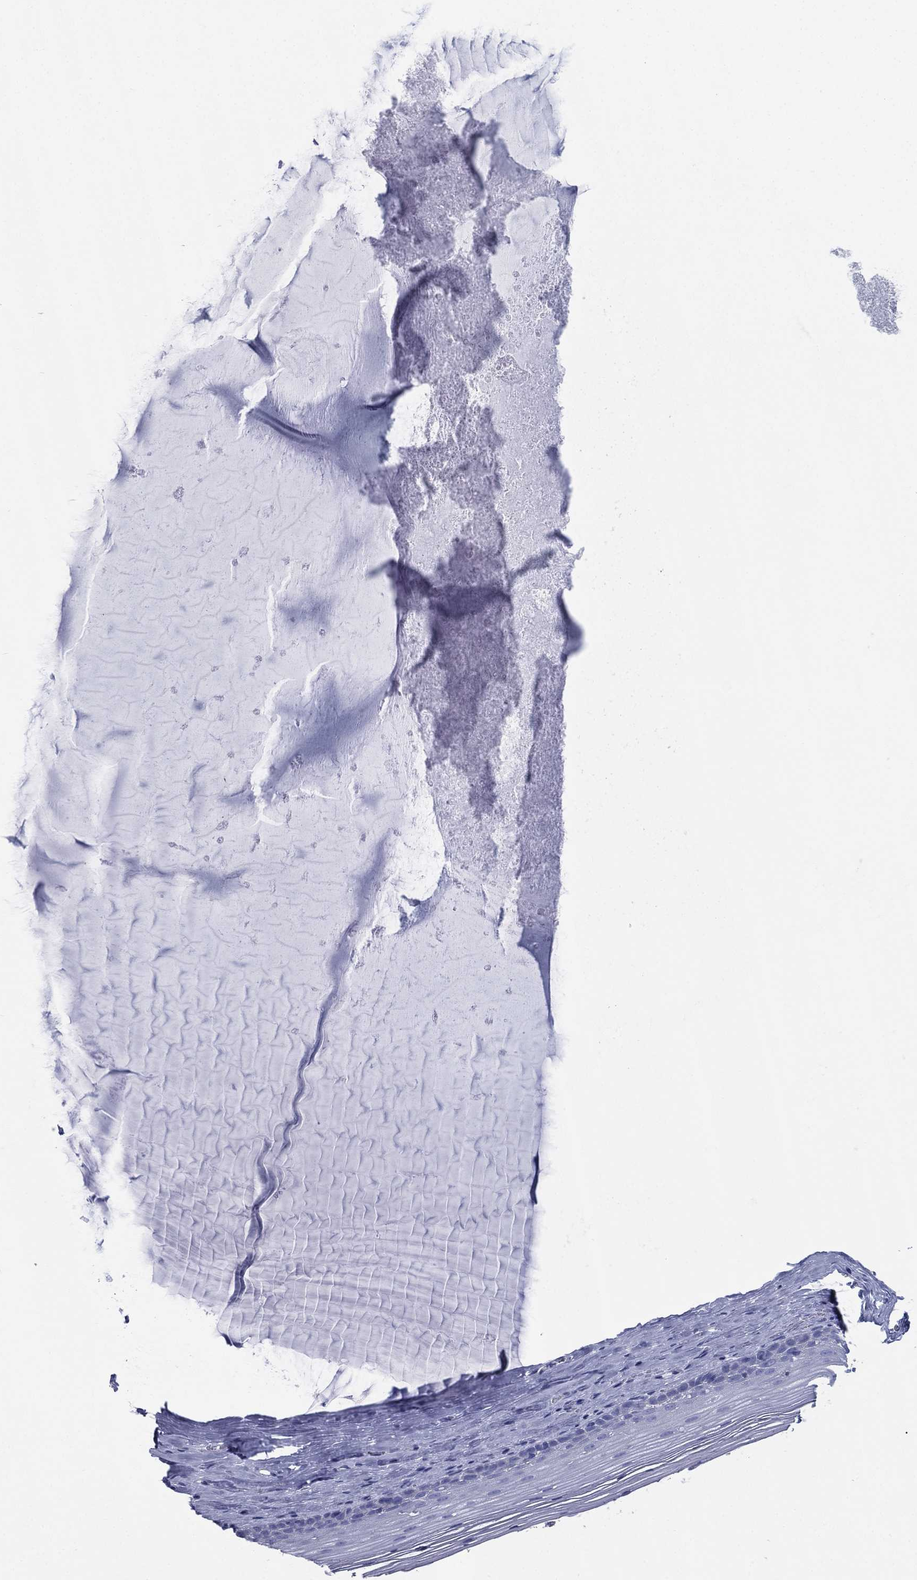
{"staining": {"intensity": "negative", "quantity": "none", "location": "none"}, "tissue": "cervix", "cell_type": "Squamous epithelial cells", "image_type": "normal", "snomed": [{"axis": "morphology", "description": "Normal tissue, NOS"}, {"axis": "topography", "description": "Cervix"}], "caption": "The immunohistochemistry (IHC) histopathology image has no significant expression in squamous epithelial cells of cervix. Brightfield microscopy of immunohistochemistry (IHC) stained with DAB (3,3'-diaminobenzidine) (brown) and hematoxylin (blue), captured at high magnification.", "gene": "FCER2", "patient": {"sex": "female", "age": 40}}